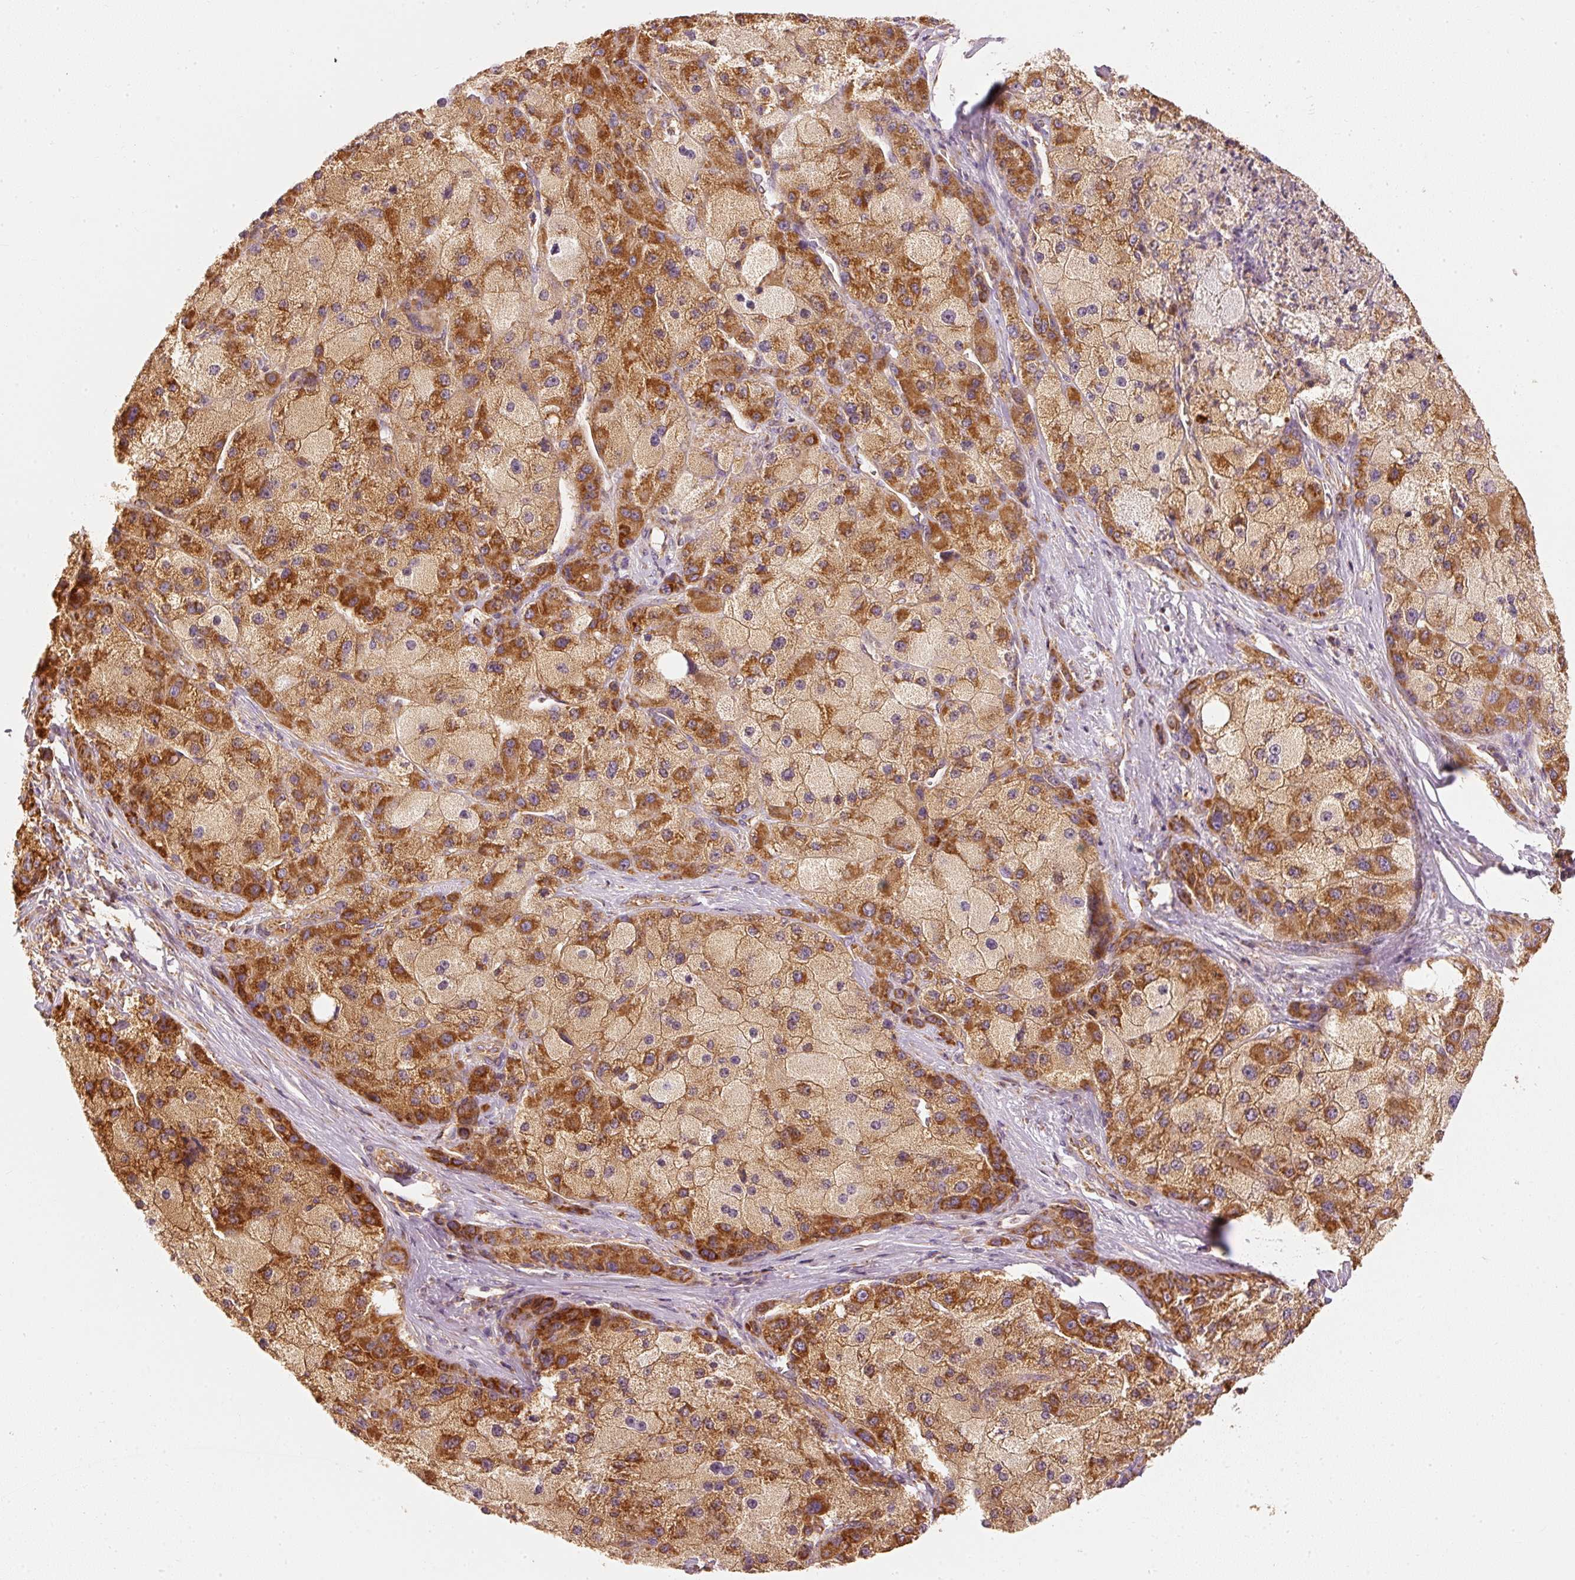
{"staining": {"intensity": "moderate", "quantity": ">75%", "location": "cytoplasmic/membranous"}, "tissue": "liver cancer", "cell_type": "Tumor cells", "image_type": "cancer", "snomed": [{"axis": "morphology", "description": "Carcinoma, Hepatocellular, NOS"}, {"axis": "topography", "description": "Liver"}], "caption": "The histopathology image exhibits immunohistochemical staining of liver hepatocellular carcinoma. There is moderate cytoplasmic/membranous positivity is seen in approximately >75% of tumor cells. (brown staining indicates protein expression, while blue staining denotes nuclei).", "gene": "TOMM40", "patient": {"sex": "male", "age": 67}}